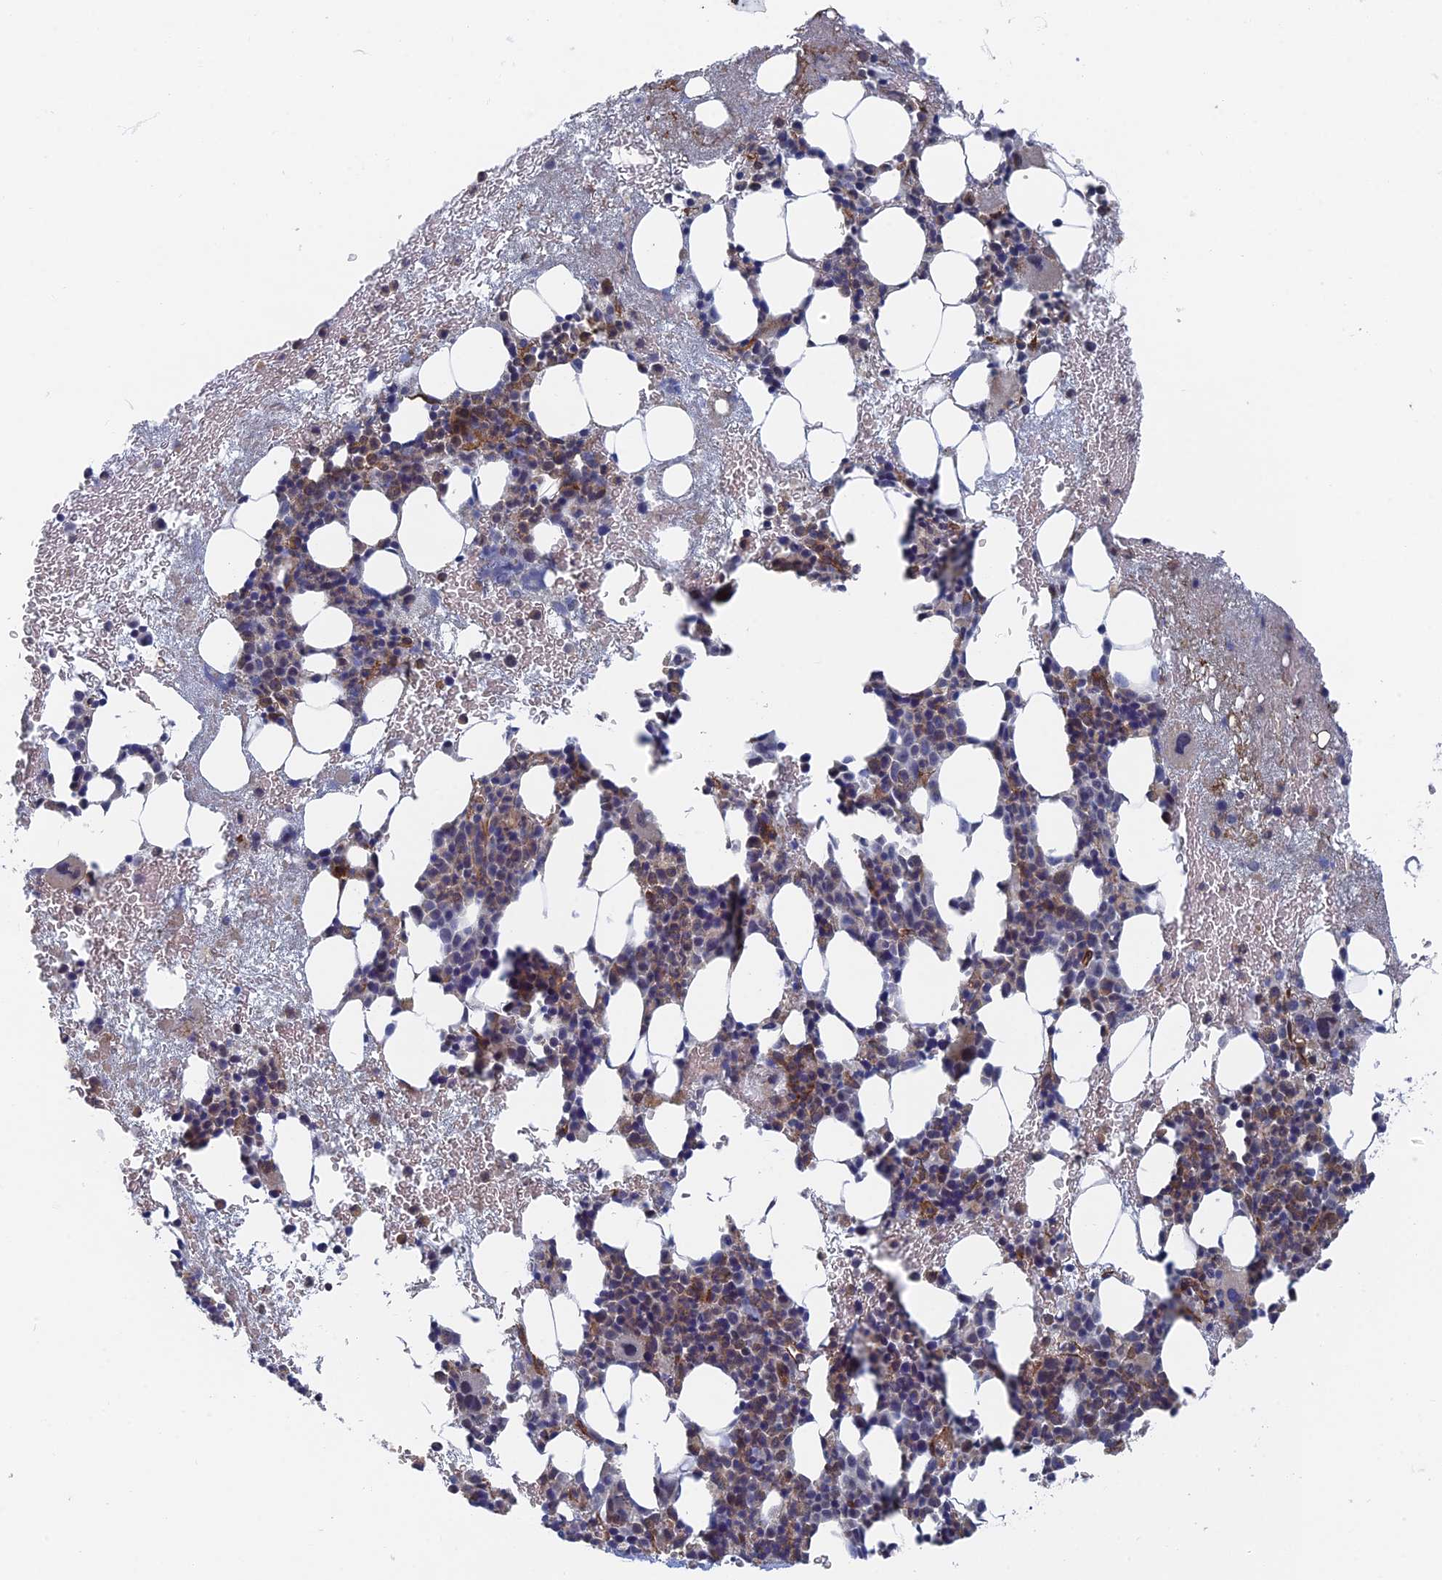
{"staining": {"intensity": "moderate", "quantity": "<25%", "location": "cytoplasmic/membranous"}, "tissue": "bone marrow", "cell_type": "Hematopoietic cells", "image_type": "normal", "snomed": [{"axis": "morphology", "description": "Normal tissue, NOS"}, {"axis": "topography", "description": "Bone marrow"}], "caption": "Benign bone marrow was stained to show a protein in brown. There is low levels of moderate cytoplasmic/membranous expression in approximately <25% of hematopoietic cells.", "gene": "ARAP3", "patient": {"sex": "female", "age": 37}}